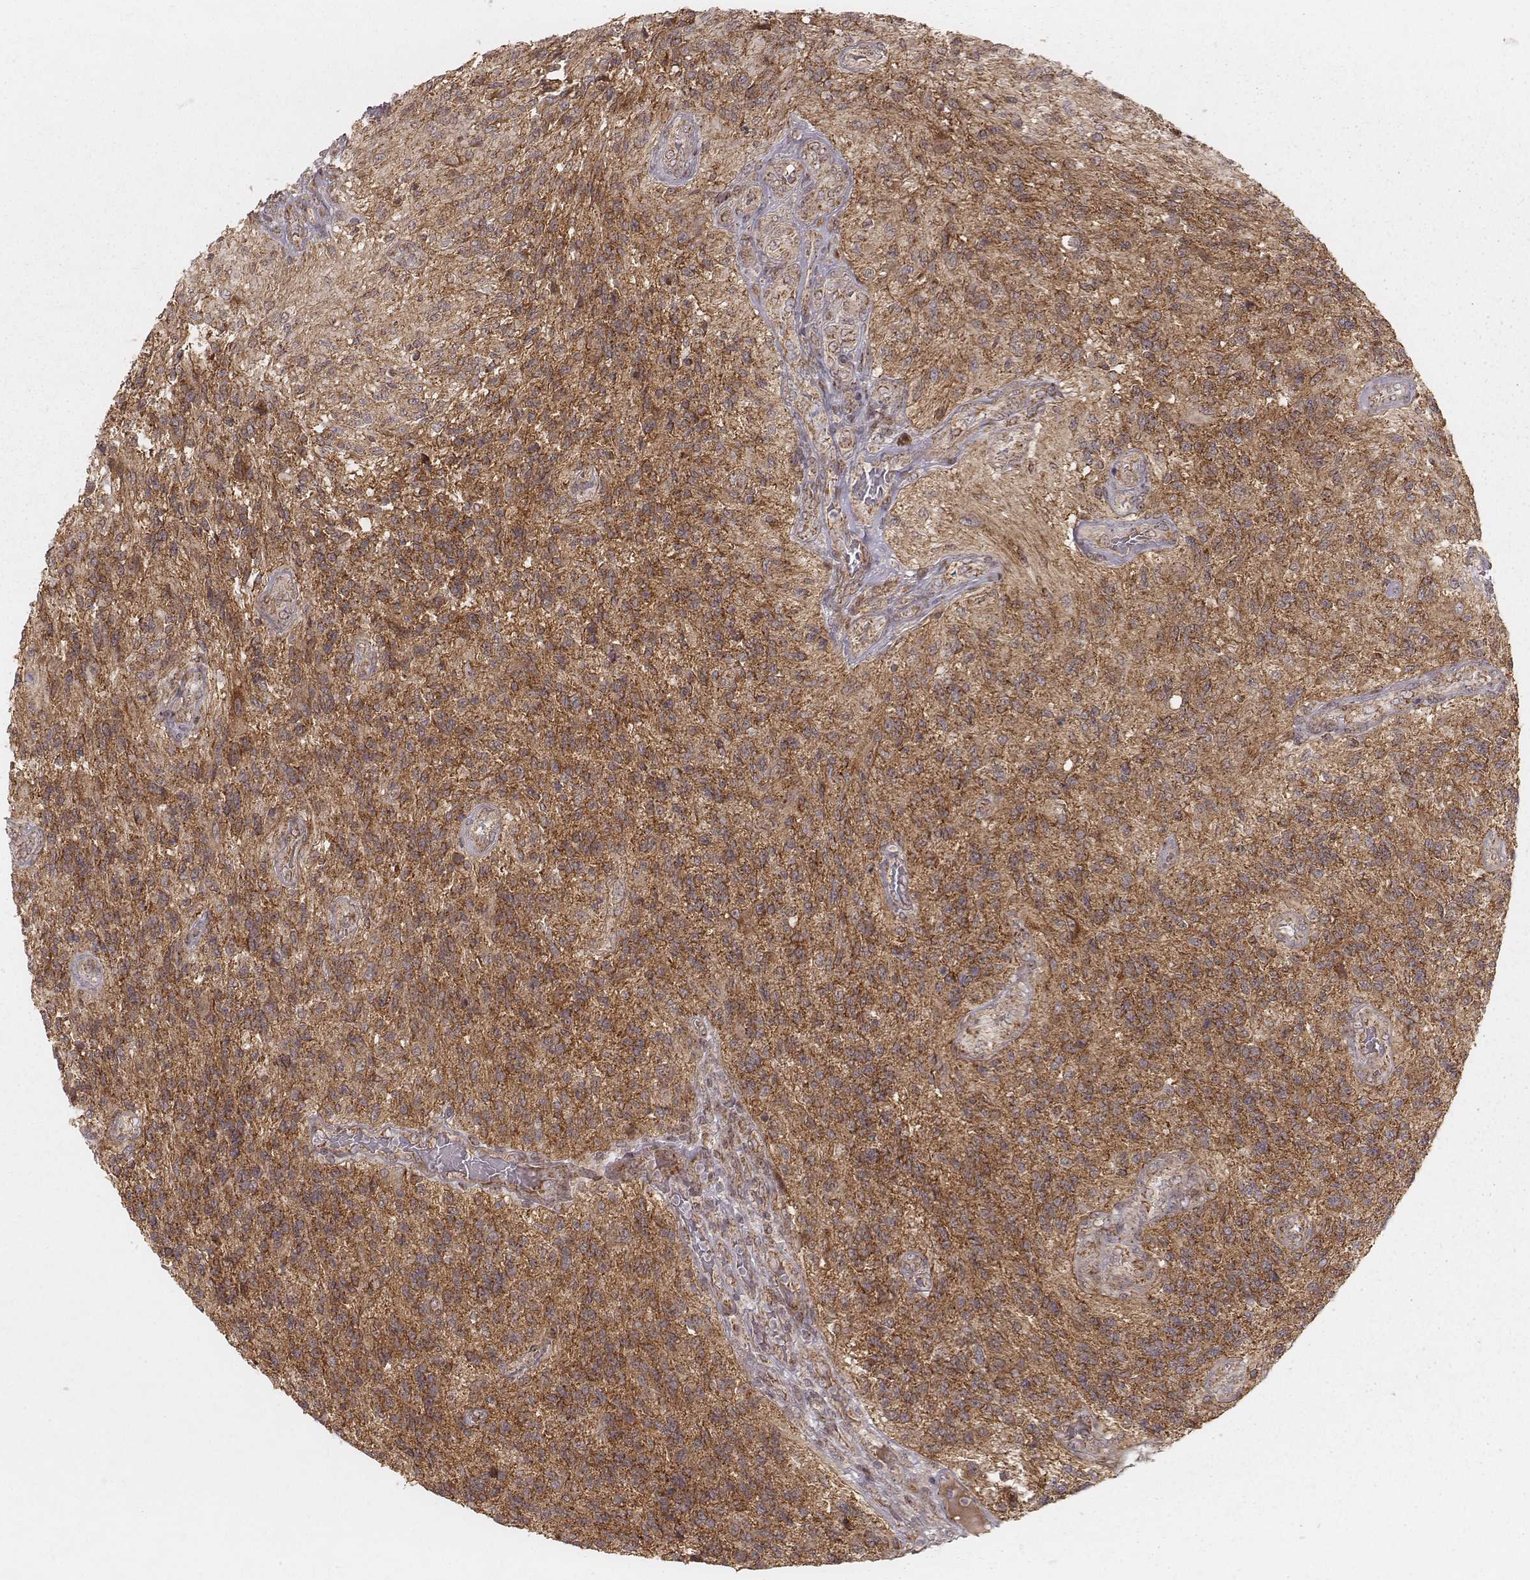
{"staining": {"intensity": "moderate", "quantity": ">75%", "location": "cytoplasmic/membranous"}, "tissue": "glioma", "cell_type": "Tumor cells", "image_type": "cancer", "snomed": [{"axis": "morphology", "description": "Glioma, malignant, High grade"}, {"axis": "topography", "description": "Brain"}], "caption": "Immunohistochemical staining of human glioma demonstrates medium levels of moderate cytoplasmic/membranous protein expression in approximately >75% of tumor cells.", "gene": "NDUFA7", "patient": {"sex": "male", "age": 56}}